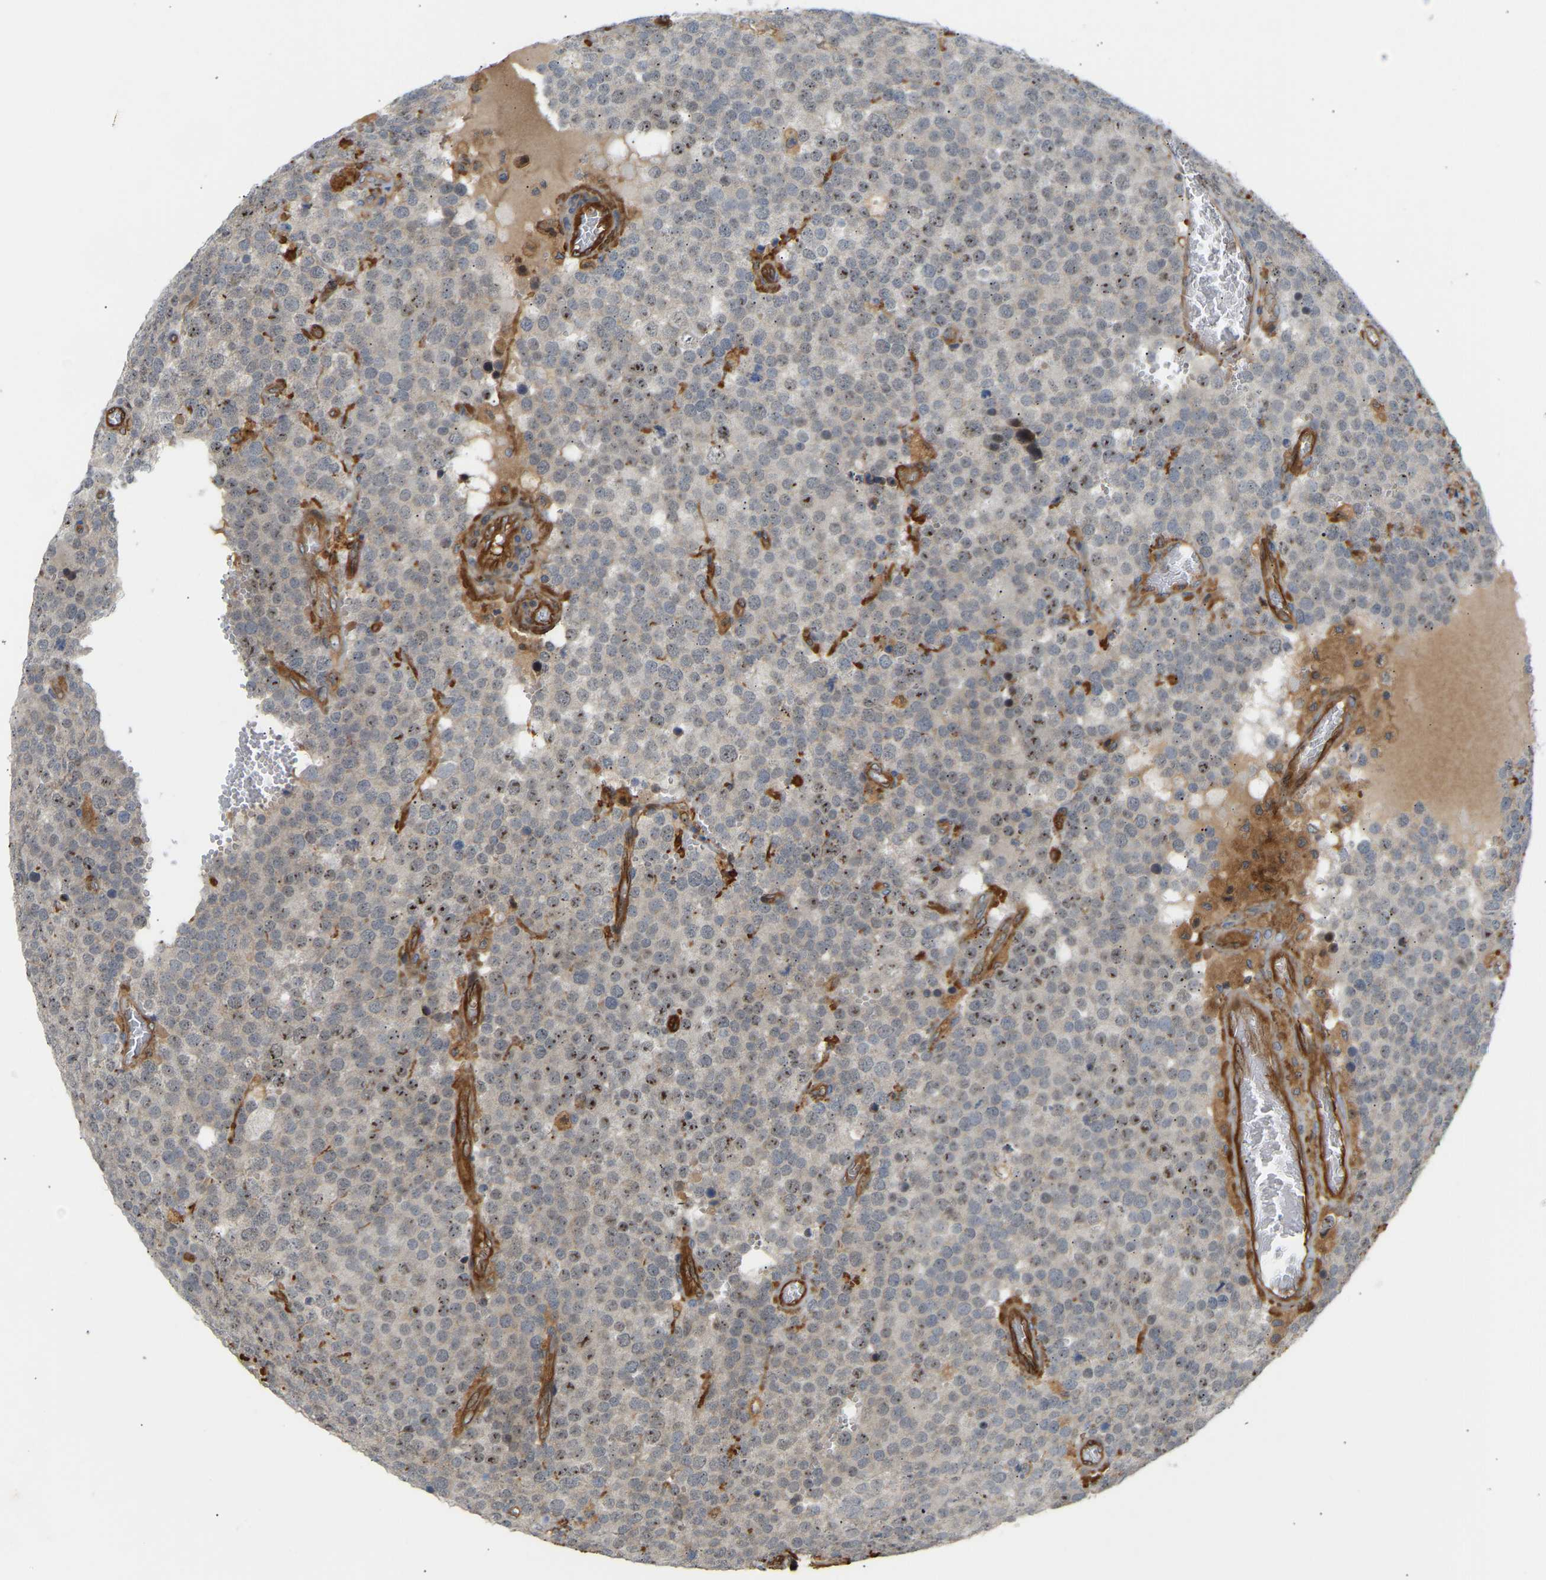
{"staining": {"intensity": "negative", "quantity": "none", "location": "none"}, "tissue": "testis cancer", "cell_type": "Tumor cells", "image_type": "cancer", "snomed": [{"axis": "morphology", "description": "Normal tissue, NOS"}, {"axis": "morphology", "description": "Seminoma, NOS"}, {"axis": "topography", "description": "Testis"}], "caption": "Testis cancer (seminoma) was stained to show a protein in brown. There is no significant expression in tumor cells. (Stains: DAB immunohistochemistry (IHC) with hematoxylin counter stain, Microscopy: brightfield microscopy at high magnification).", "gene": "PLCG2", "patient": {"sex": "male", "age": 71}}